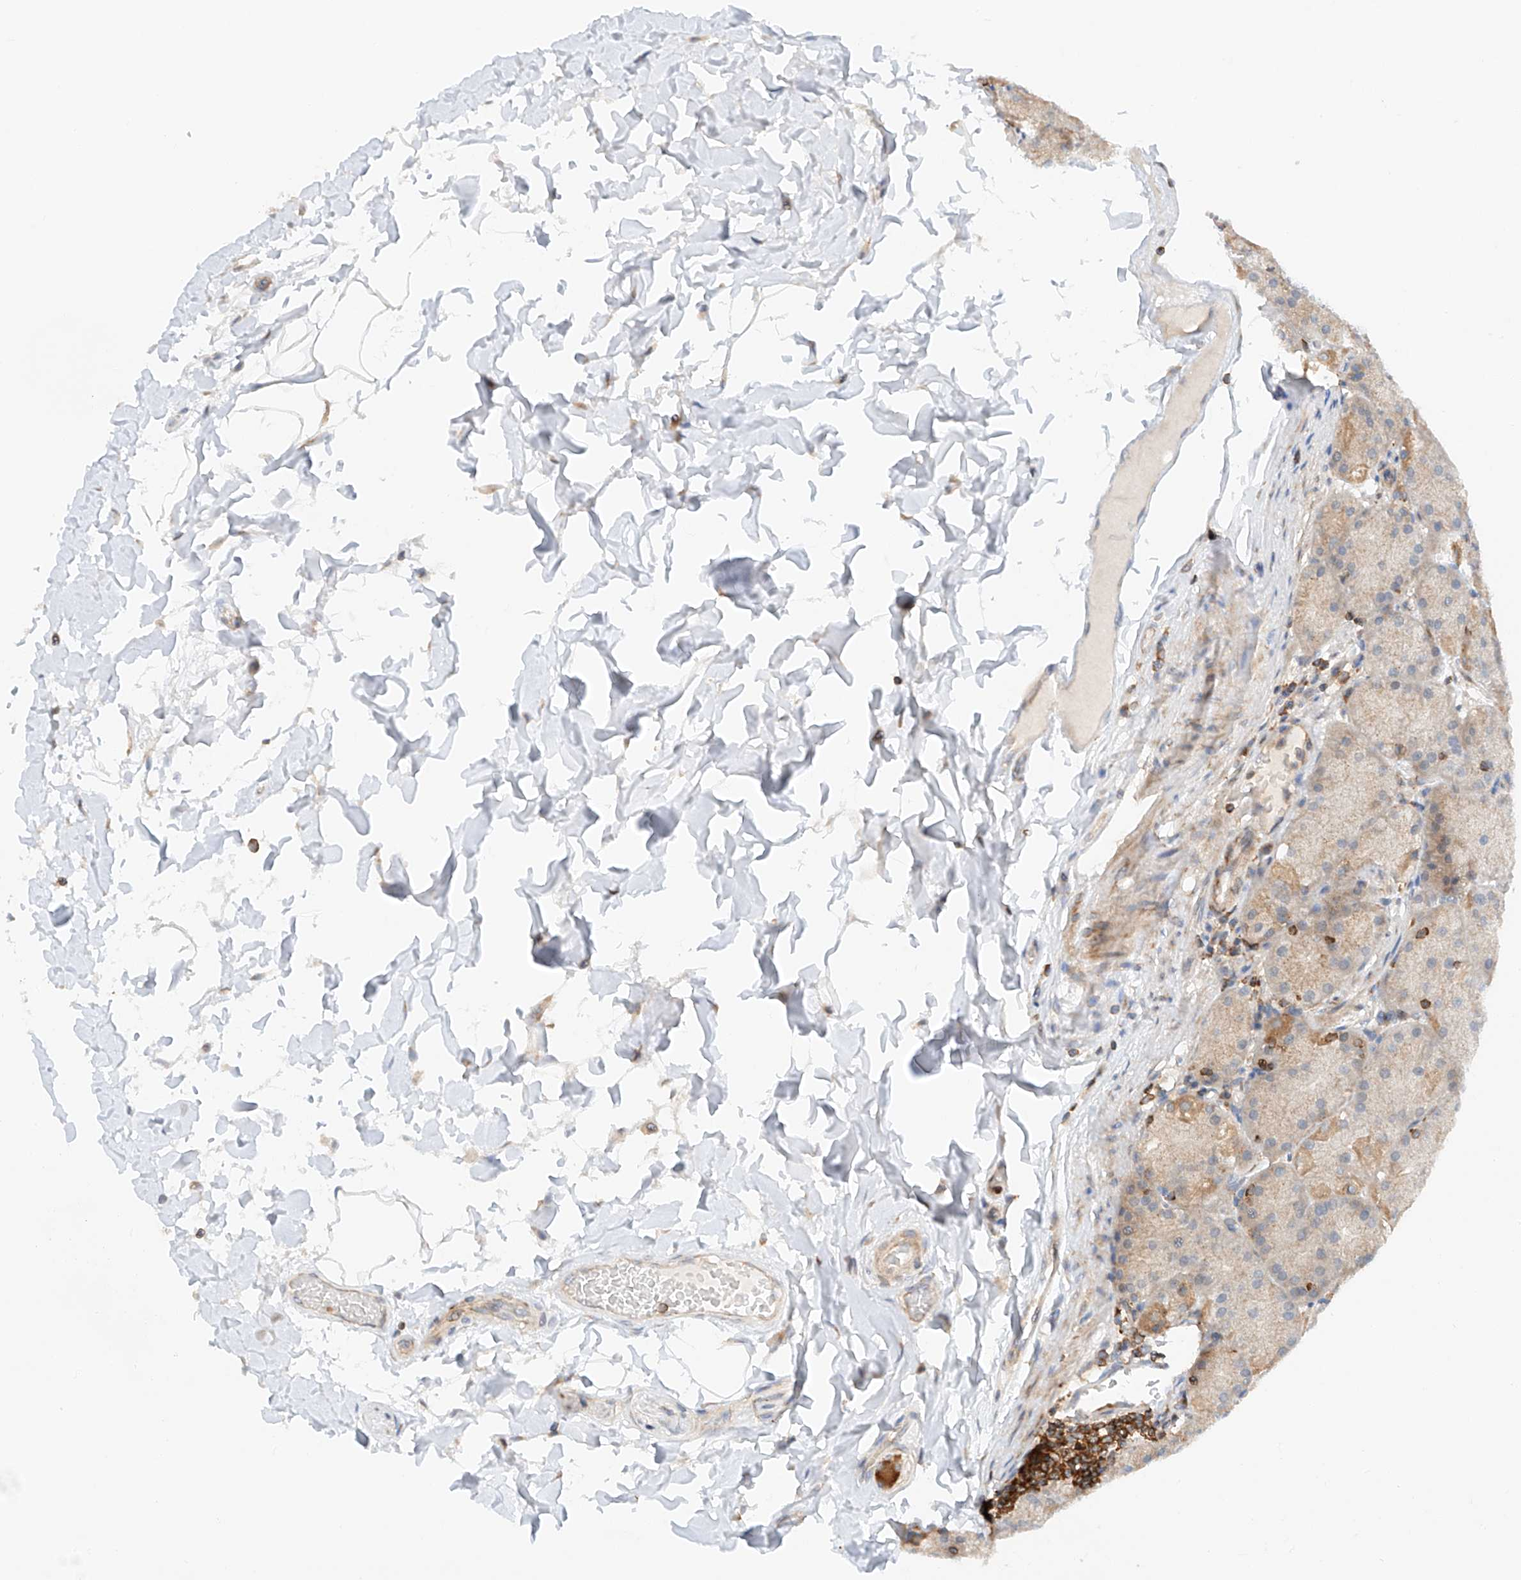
{"staining": {"intensity": "moderate", "quantity": ">75%", "location": "cytoplasmic/membranous"}, "tissue": "stomach", "cell_type": "Glandular cells", "image_type": "normal", "snomed": [{"axis": "morphology", "description": "Normal tissue, NOS"}, {"axis": "topography", "description": "Stomach, upper"}], "caption": "Protein analysis of normal stomach reveals moderate cytoplasmic/membranous expression in about >75% of glandular cells. The staining was performed using DAB to visualize the protein expression in brown, while the nuclei were stained in blue with hematoxylin (Magnification: 20x).", "gene": "MFN2", "patient": {"sex": "female", "age": 56}}